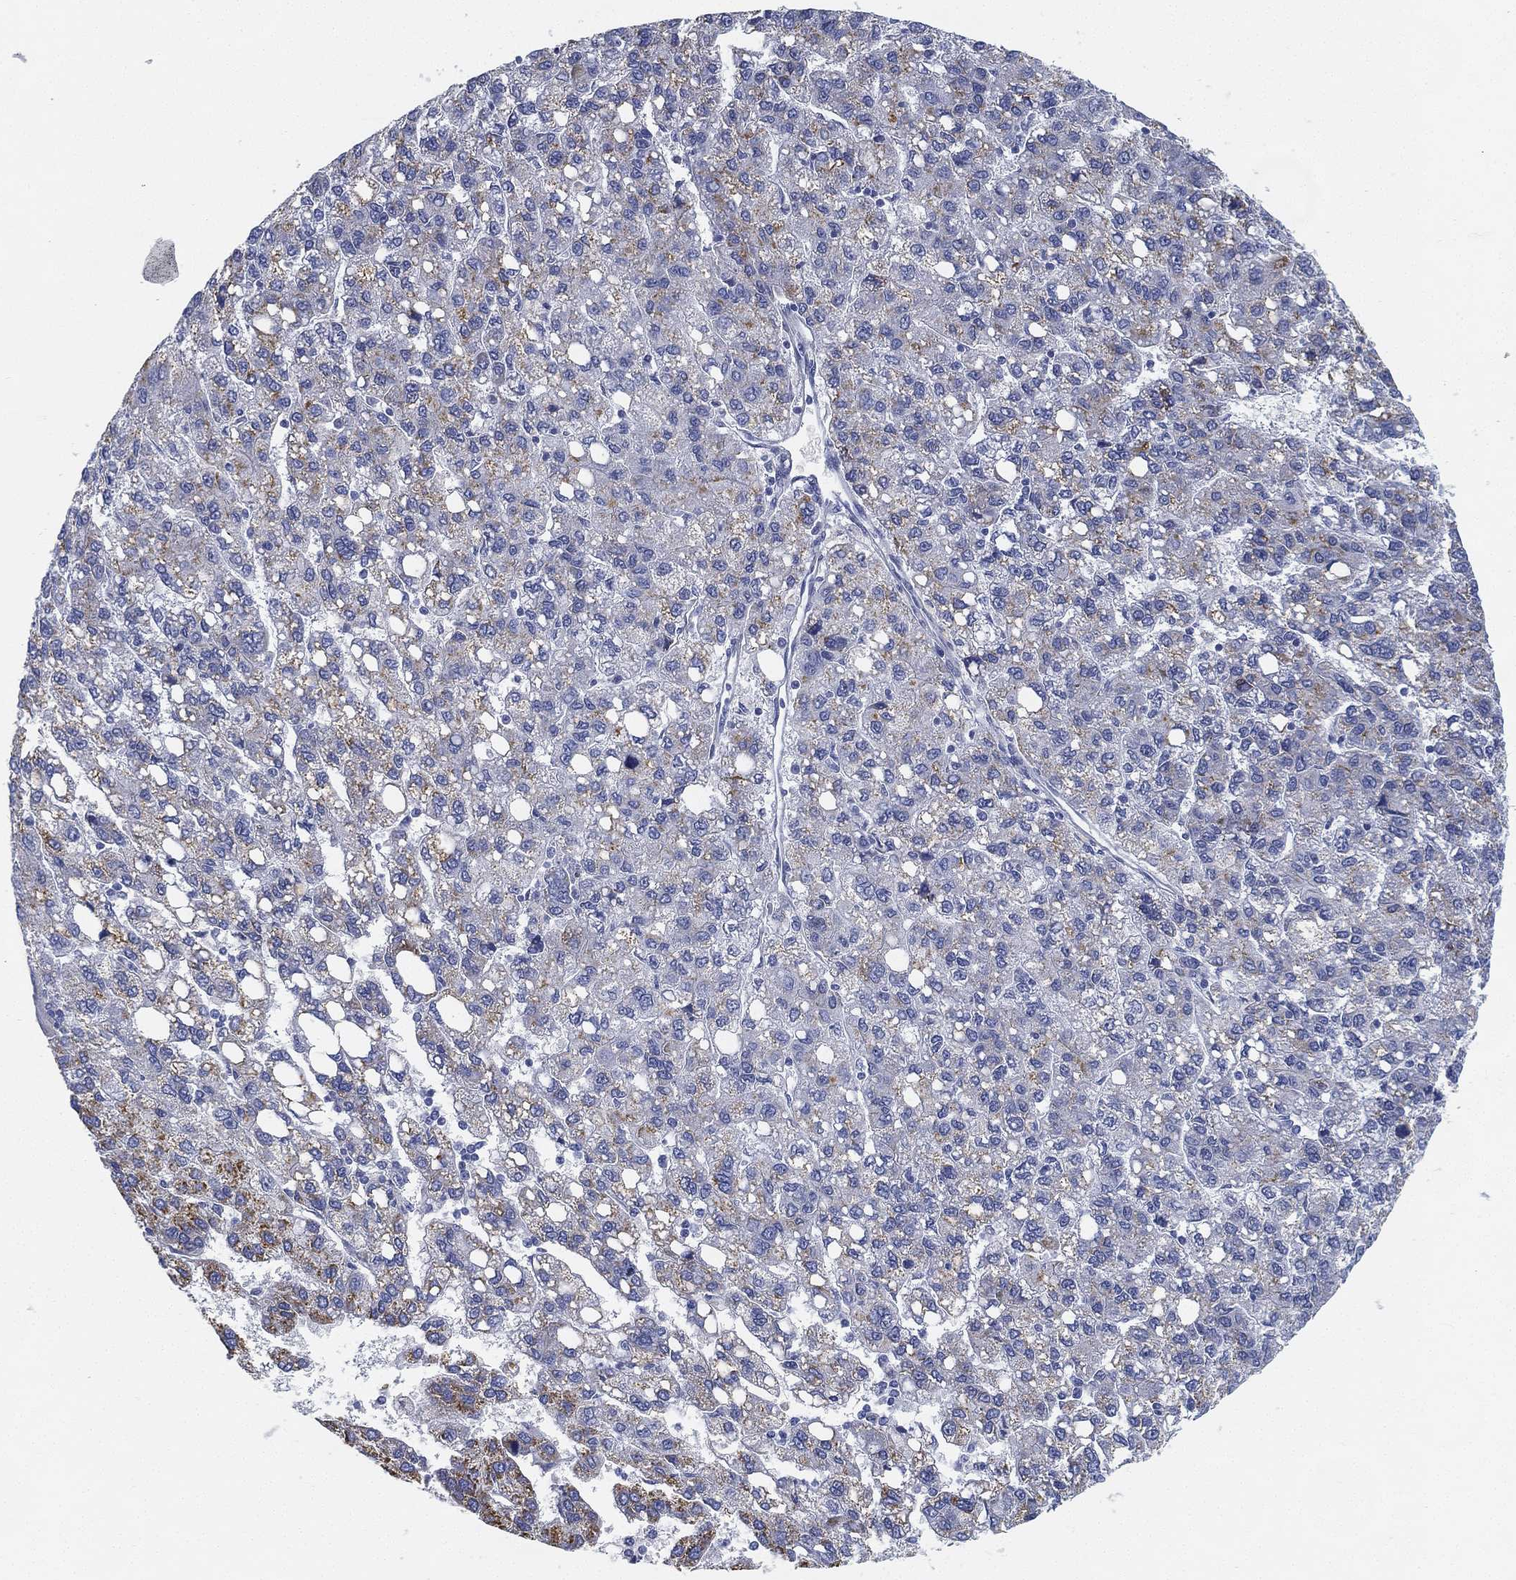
{"staining": {"intensity": "moderate", "quantity": "<25%", "location": "cytoplasmic/membranous"}, "tissue": "liver cancer", "cell_type": "Tumor cells", "image_type": "cancer", "snomed": [{"axis": "morphology", "description": "Carcinoma, Hepatocellular, NOS"}, {"axis": "topography", "description": "Liver"}], "caption": "An IHC image of tumor tissue is shown. Protein staining in brown labels moderate cytoplasmic/membranous positivity in liver hepatocellular carcinoma within tumor cells.", "gene": "GPR61", "patient": {"sex": "female", "age": 82}}